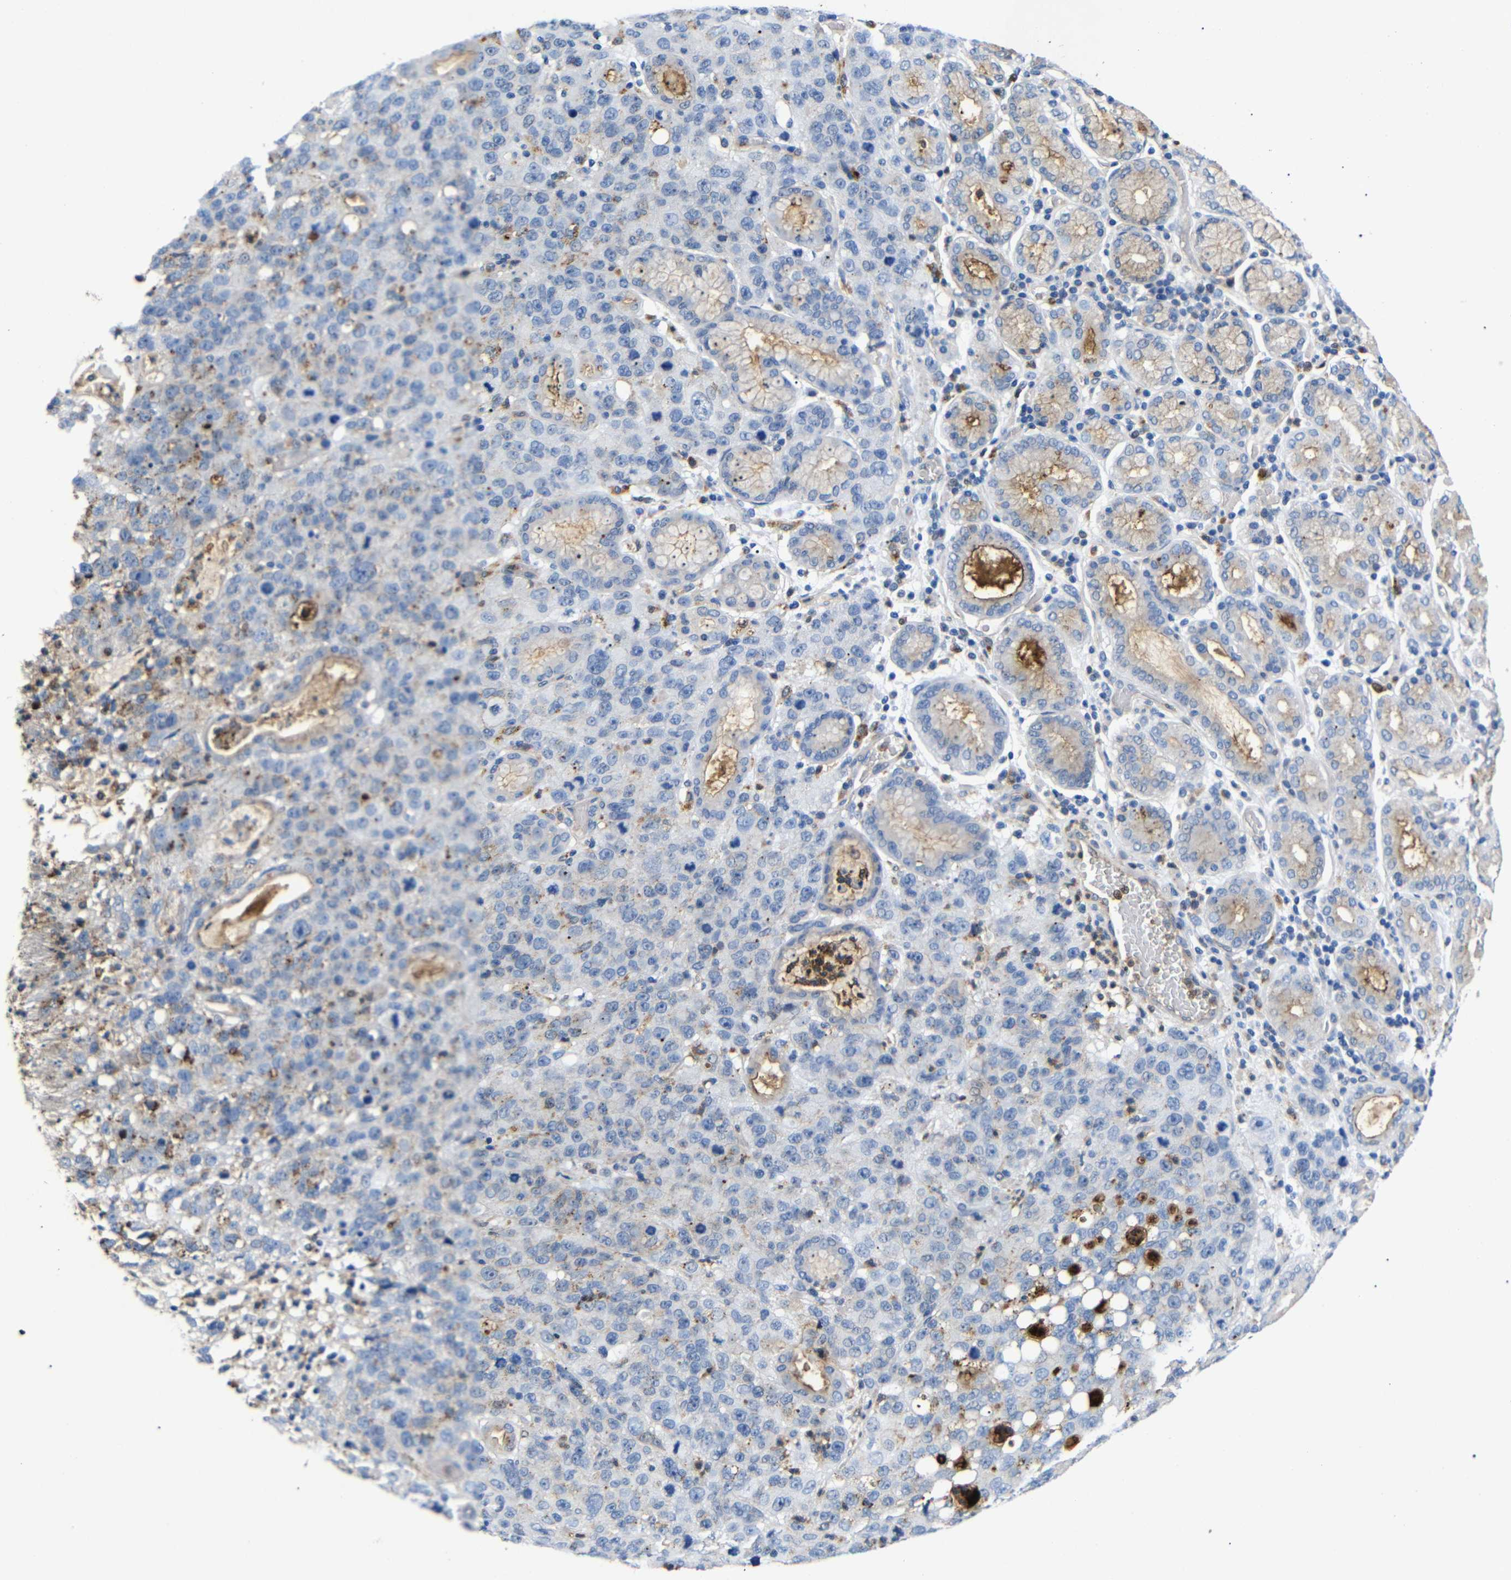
{"staining": {"intensity": "moderate", "quantity": "<25%", "location": "cytoplasmic/membranous"}, "tissue": "stomach cancer", "cell_type": "Tumor cells", "image_type": "cancer", "snomed": [{"axis": "morphology", "description": "Normal tissue, NOS"}, {"axis": "morphology", "description": "Adenocarcinoma, NOS"}, {"axis": "topography", "description": "Stomach"}], "caption": "A high-resolution micrograph shows immunohistochemistry (IHC) staining of adenocarcinoma (stomach), which demonstrates moderate cytoplasmic/membranous positivity in approximately <25% of tumor cells. The staining was performed using DAB (3,3'-diaminobenzidine), with brown indicating positive protein expression. Nuclei are stained blue with hematoxylin.", "gene": "SDCBP", "patient": {"sex": "male", "age": 48}}